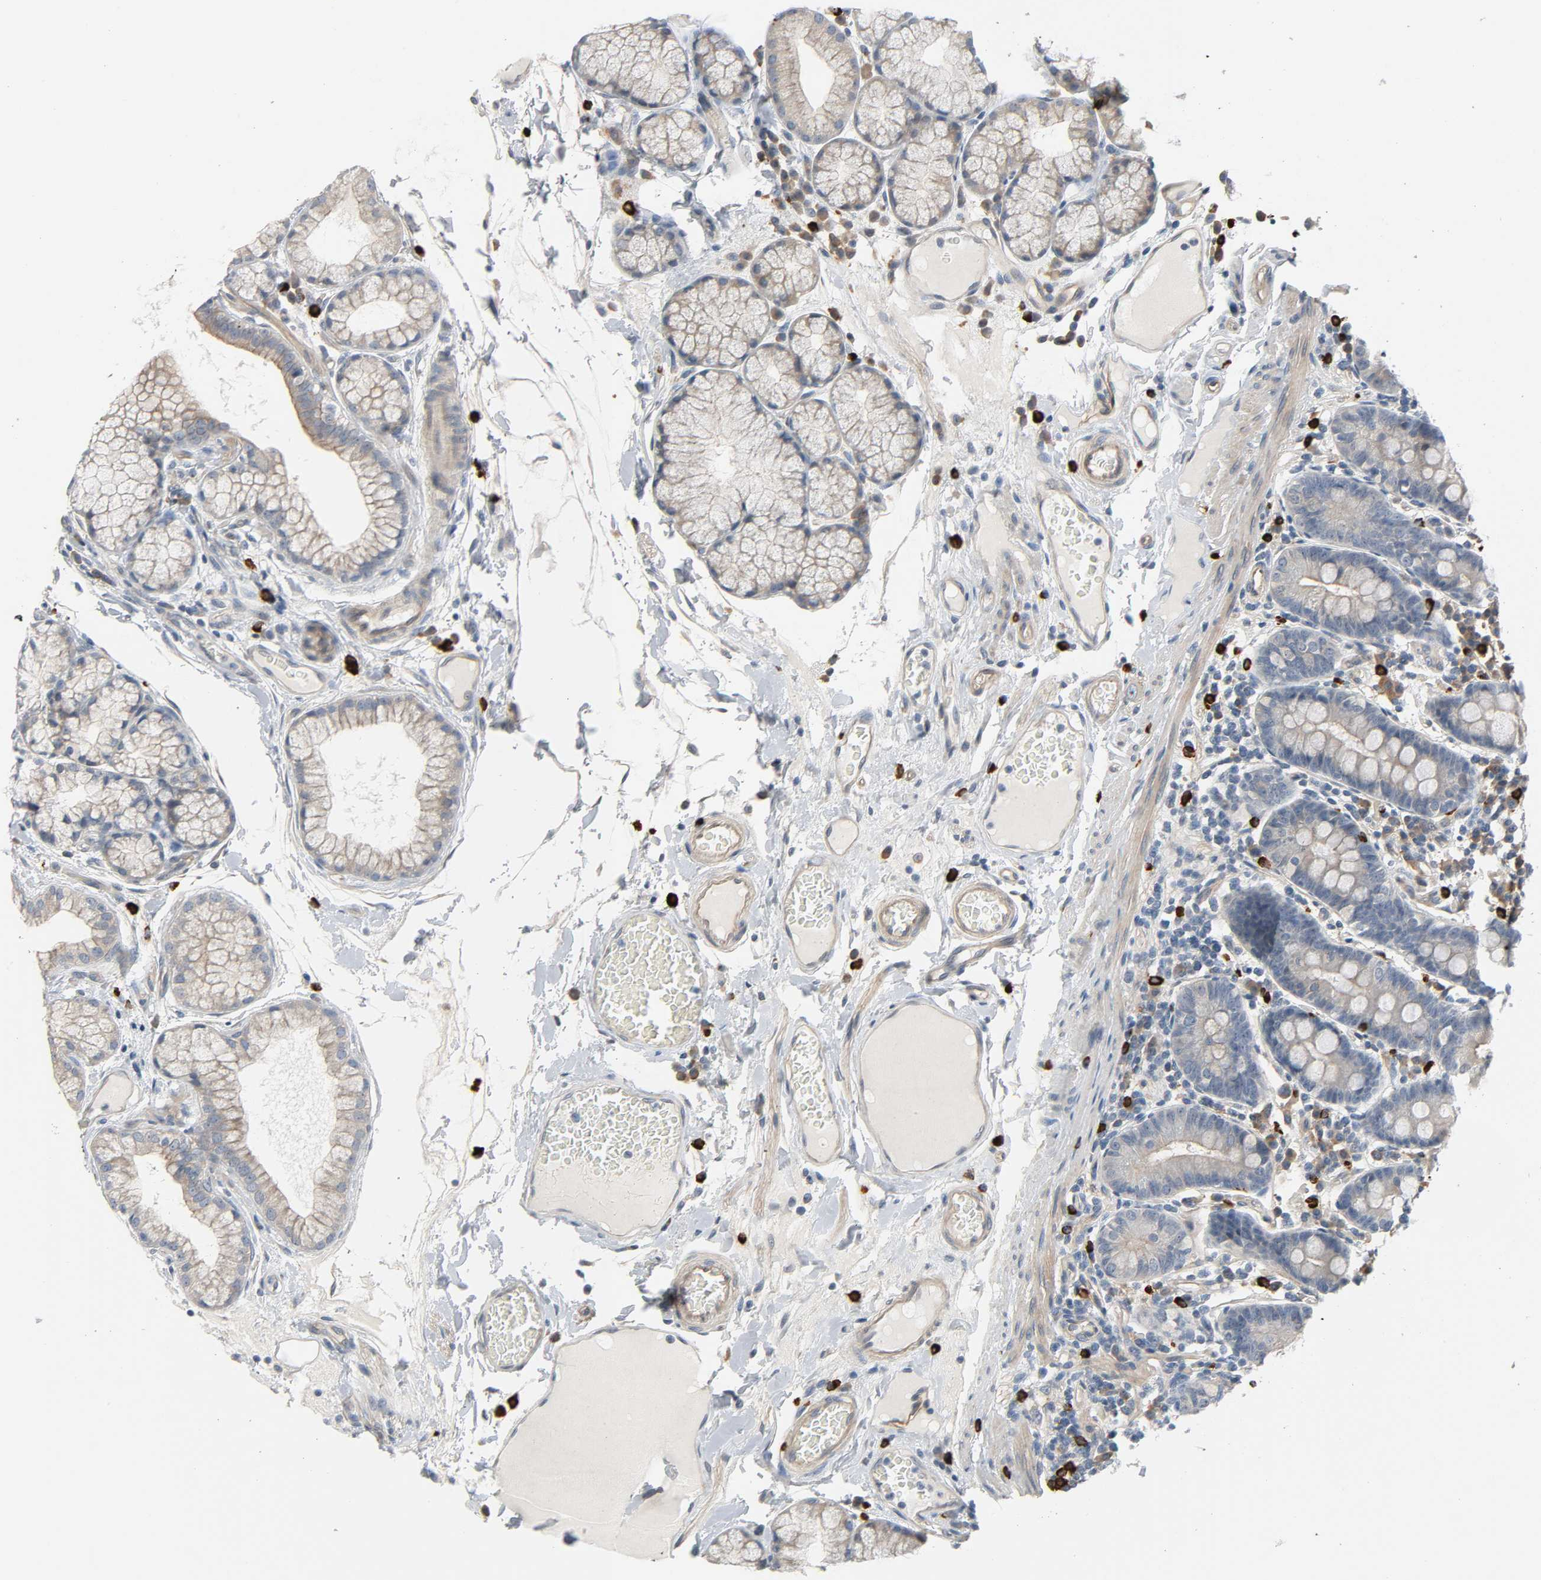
{"staining": {"intensity": "weak", "quantity": ">75%", "location": "cytoplasmic/membranous"}, "tissue": "duodenum", "cell_type": "Glandular cells", "image_type": "normal", "snomed": [{"axis": "morphology", "description": "Normal tissue, NOS"}, {"axis": "topography", "description": "Duodenum"}], "caption": "Immunohistochemical staining of benign duodenum exhibits weak cytoplasmic/membranous protein expression in approximately >75% of glandular cells.", "gene": "LIMCH1", "patient": {"sex": "male", "age": 50}}